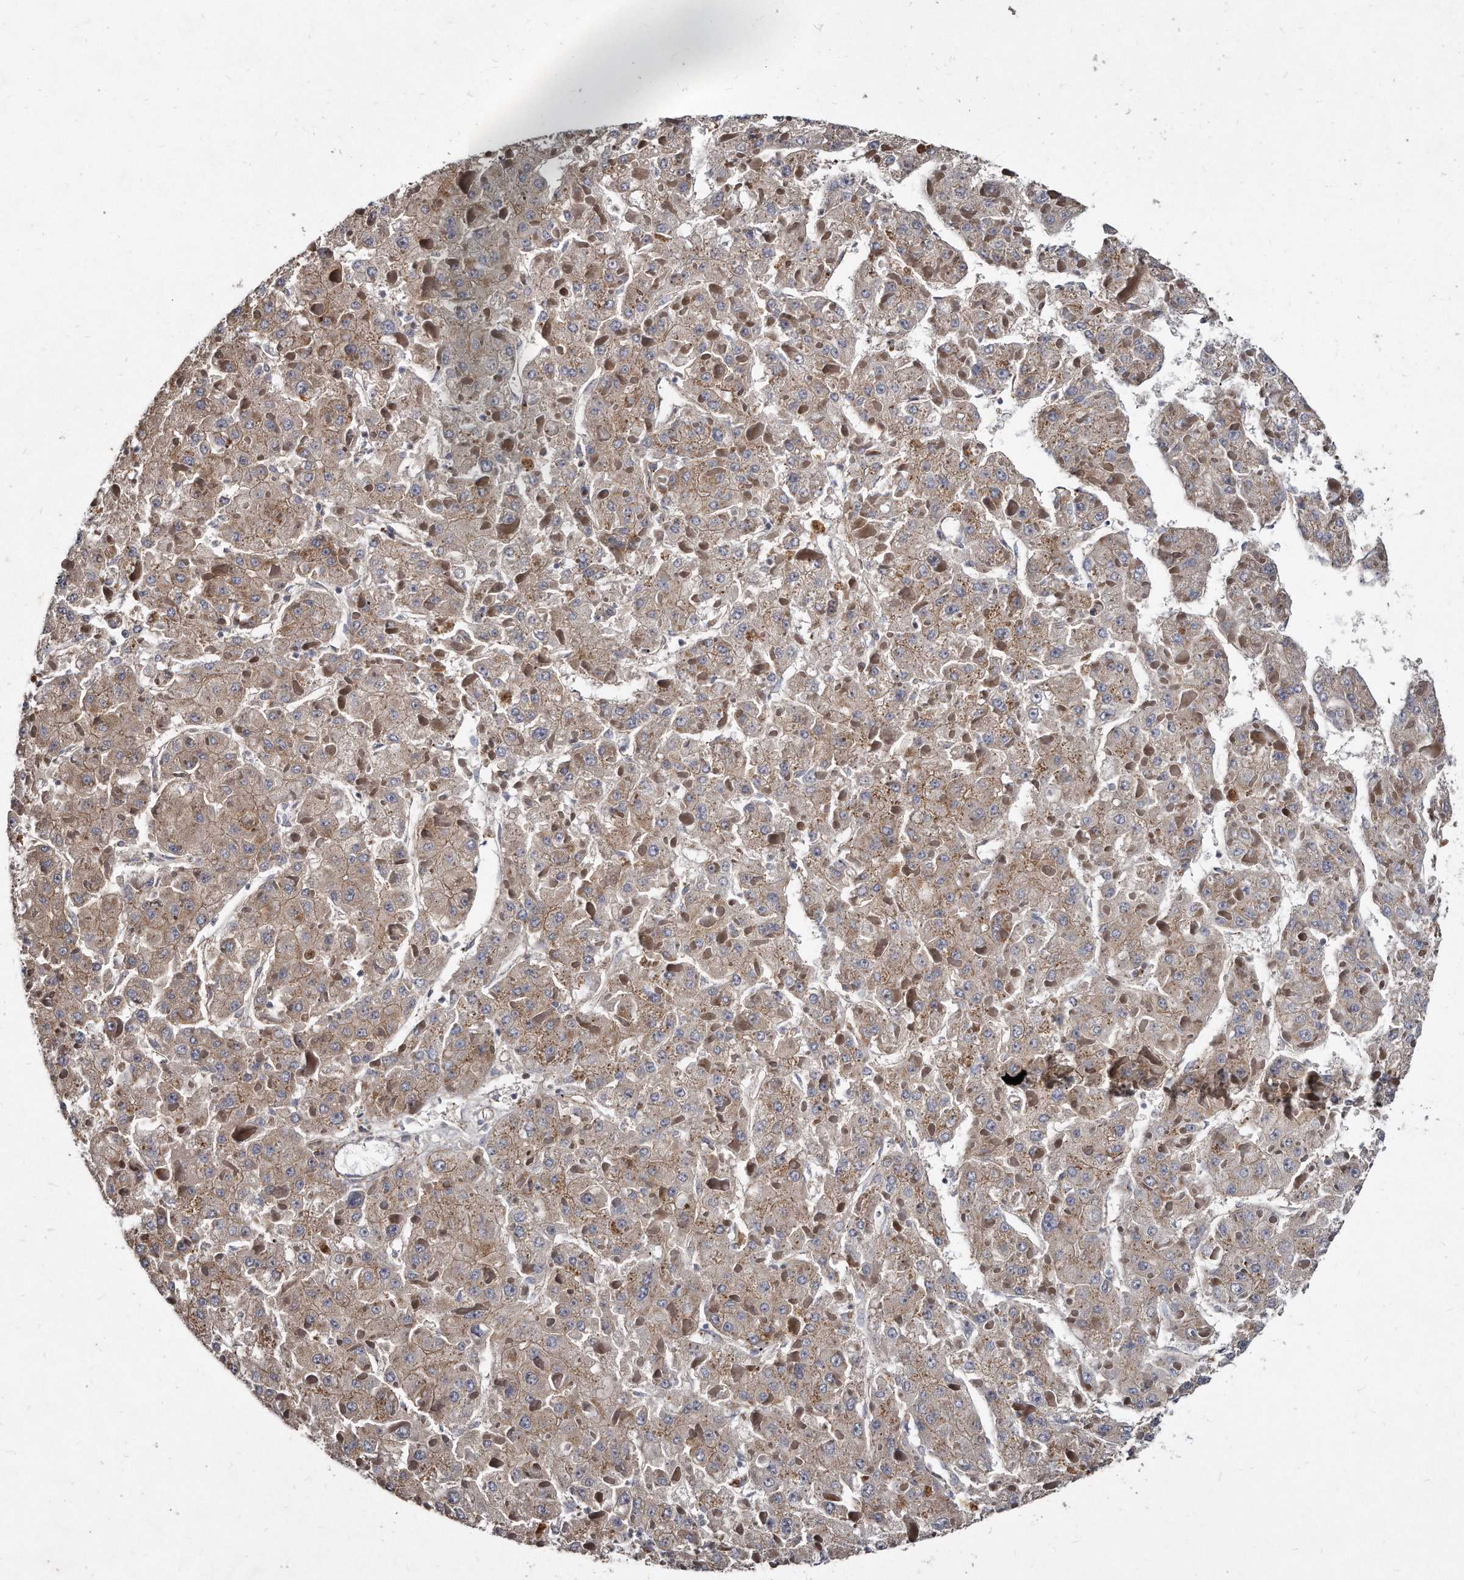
{"staining": {"intensity": "moderate", "quantity": ">75%", "location": "cytoplasmic/membranous"}, "tissue": "liver cancer", "cell_type": "Tumor cells", "image_type": "cancer", "snomed": [{"axis": "morphology", "description": "Carcinoma, Hepatocellular, NOS"}, {"axis": "topography", "description": "Liver"}], "caption": "There is medium levels of moderate cytoplasmic/membranous positivity in tumor cells of liver hepatocellular carcinoma, as demonstrated by immunohistochemical staining (brown color).", "gene": "KLHDC3", "patient": {"sex": "female", "age": 73}}